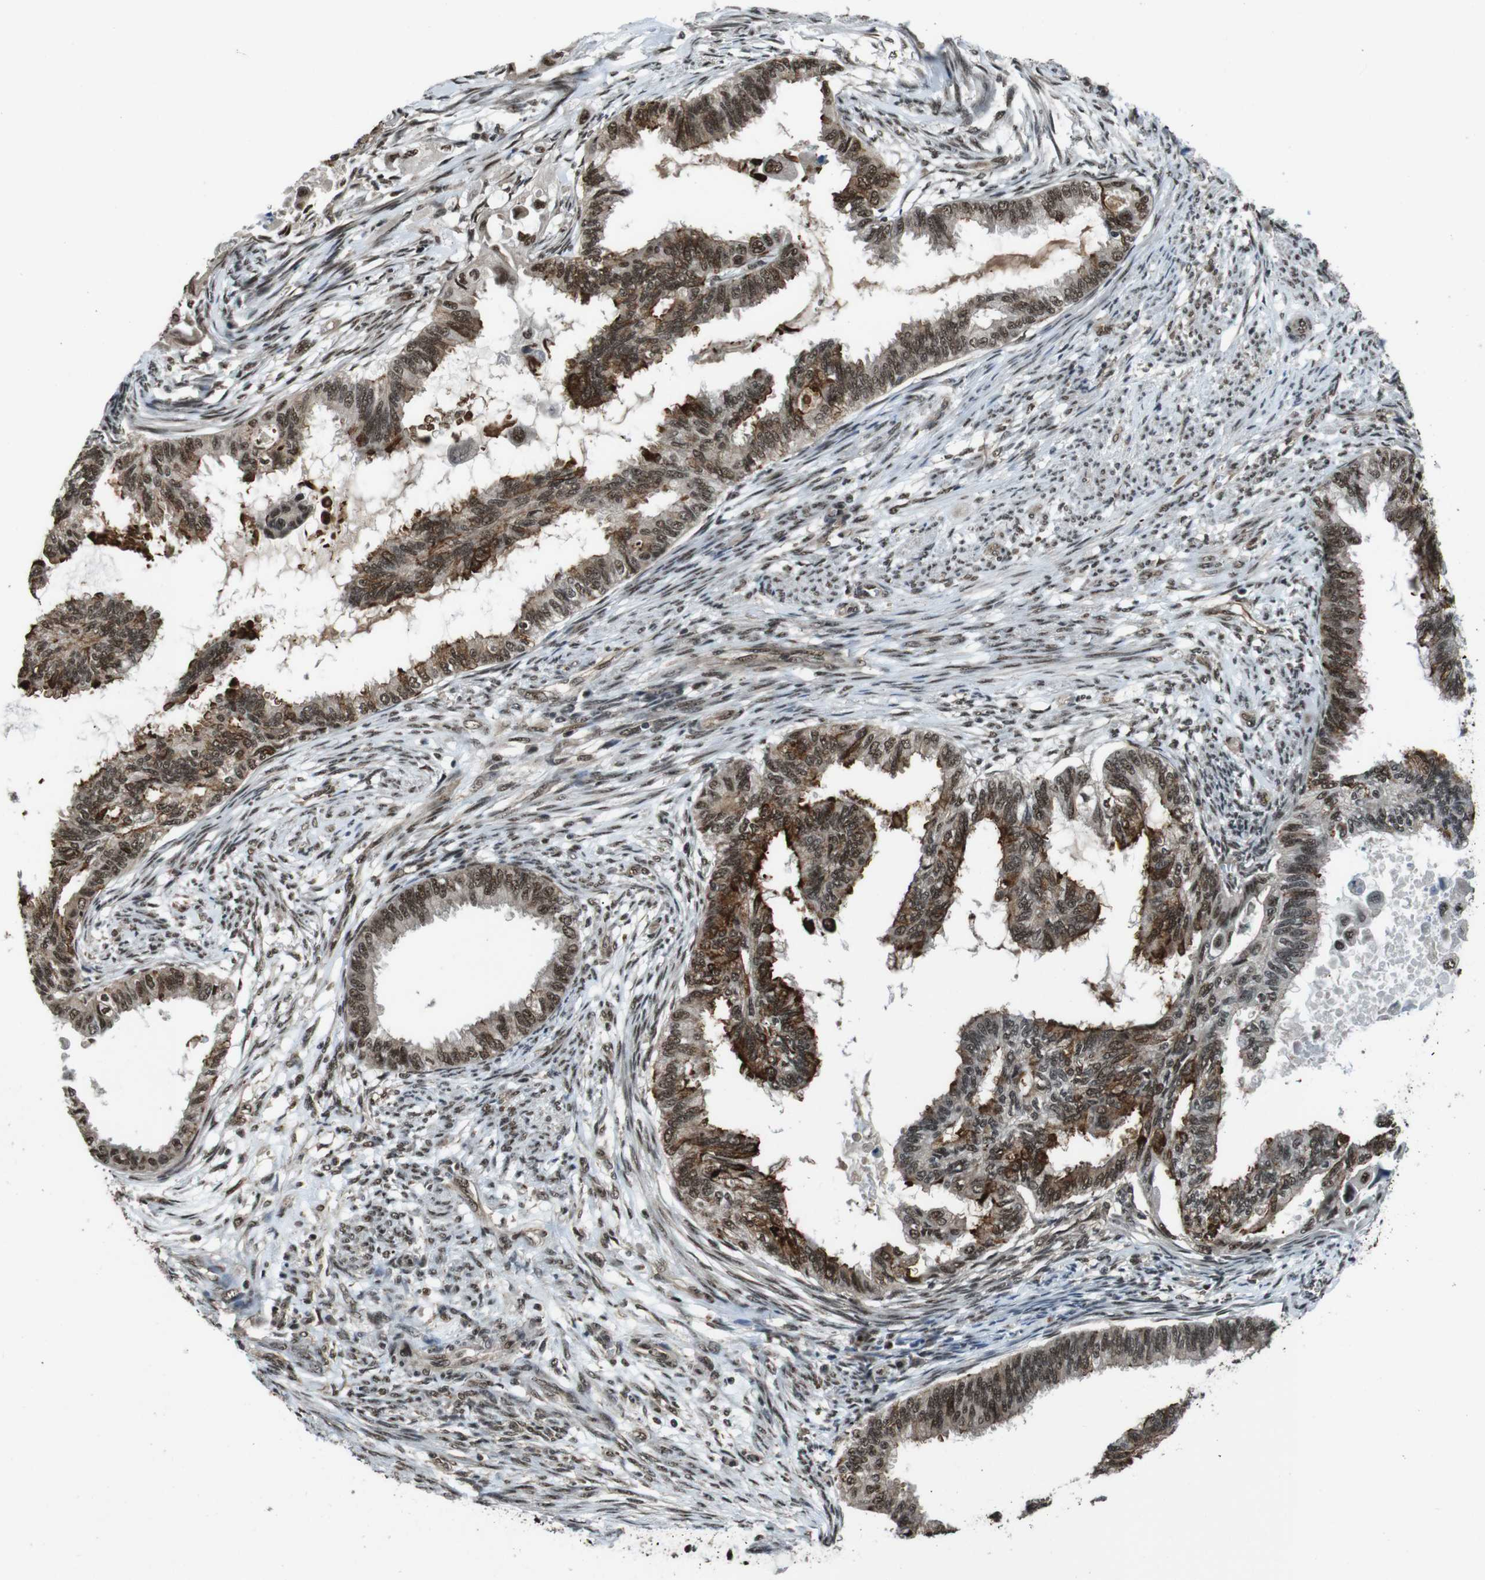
{"staining": {"intensity": "moderate", "quantity": ">75%", "location": "cytoplasmic/membranous,nuclear"}, "tissue": "cervical cancer", "cell_type": "Tumor cells", "image_type": "cancer", "snomed": [{"axis": "morphology", "description": "Normal tissue, NOS"}, {"axis": "morphology", "description": "Adenocarcinoma, NOS"}, {"axis": "topography", "description": "Cervix"}, {"axis": "topography", "description": "Endometrium"}], "caption": "Immunohistochemistry staining of cervical cancer, which shows medium levels of moderate cytoplasmic/membranous and nuclear expression in approximately >75% of tumor cells indicating moderate cytoplasmic/membranous and nuclear protein expression. The staining was performed using DAB (3,3'-diaminobenzidine) (brown) for protein detection and nuclei were counterstained in hematoxylin (blue).", "gene": "NR4A2", "patient": {"sex": "female", "age": 86}}